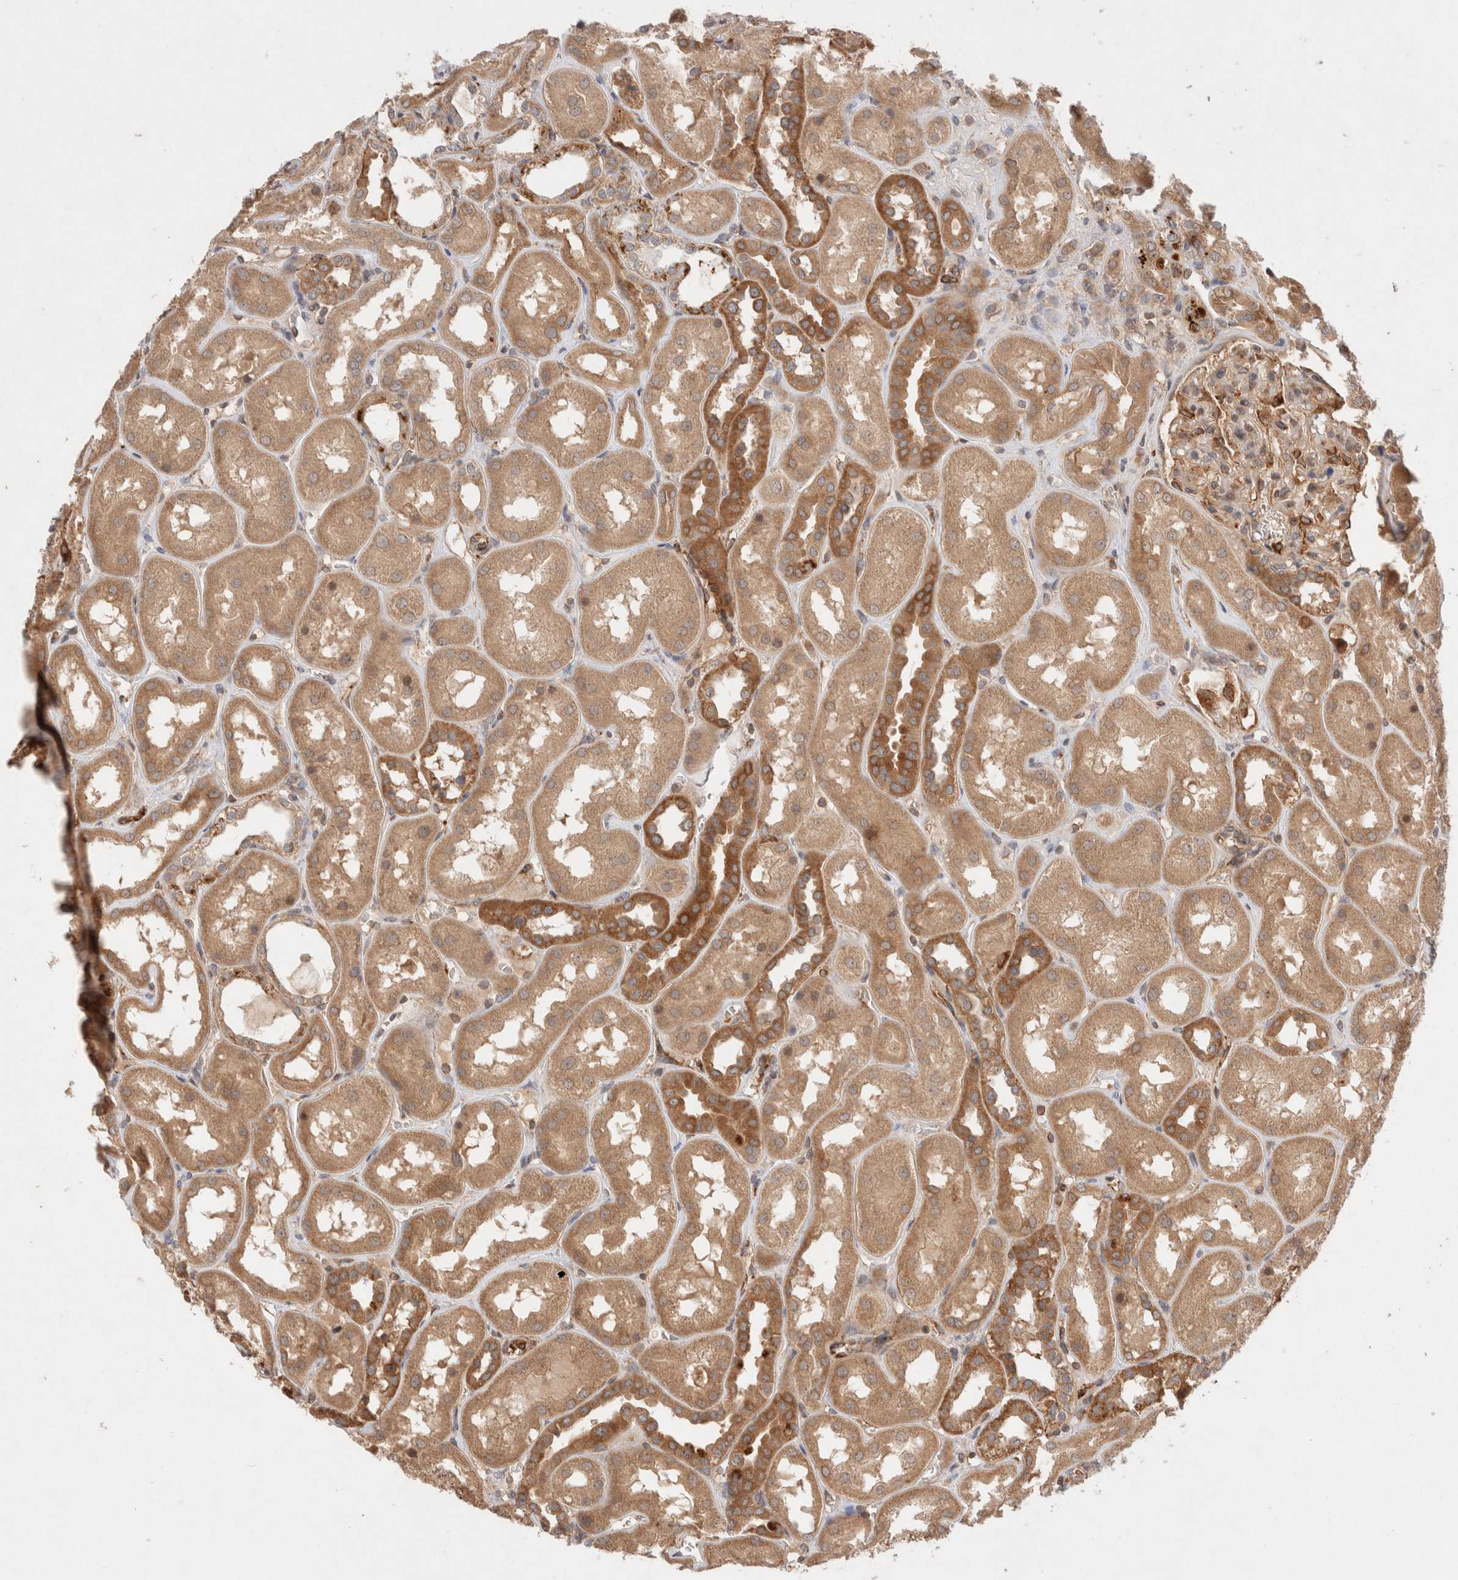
{"staining": {"intensity": "moderate", "quantity": ">75%", "location": "cytoplasmic/membranous"}, "tissue": "kidney", "cell_type": "Cells in glomeruli", "image_type": "normal", "snomed": [{"axis": "morphology", "description": "Normal tissue, NOS"}, {"axis": "topography", "description": "Kidney"}], "caption": "IHC photomicrograph of unremarkable kidney stained for a protein (brown), which displays medium levels of moderate cytoplasmic/membranous positivity in approximately >75% of cells in glomeruli.", "gene": "KLHL20", "patient": {"sex": "male", "age": 70}}